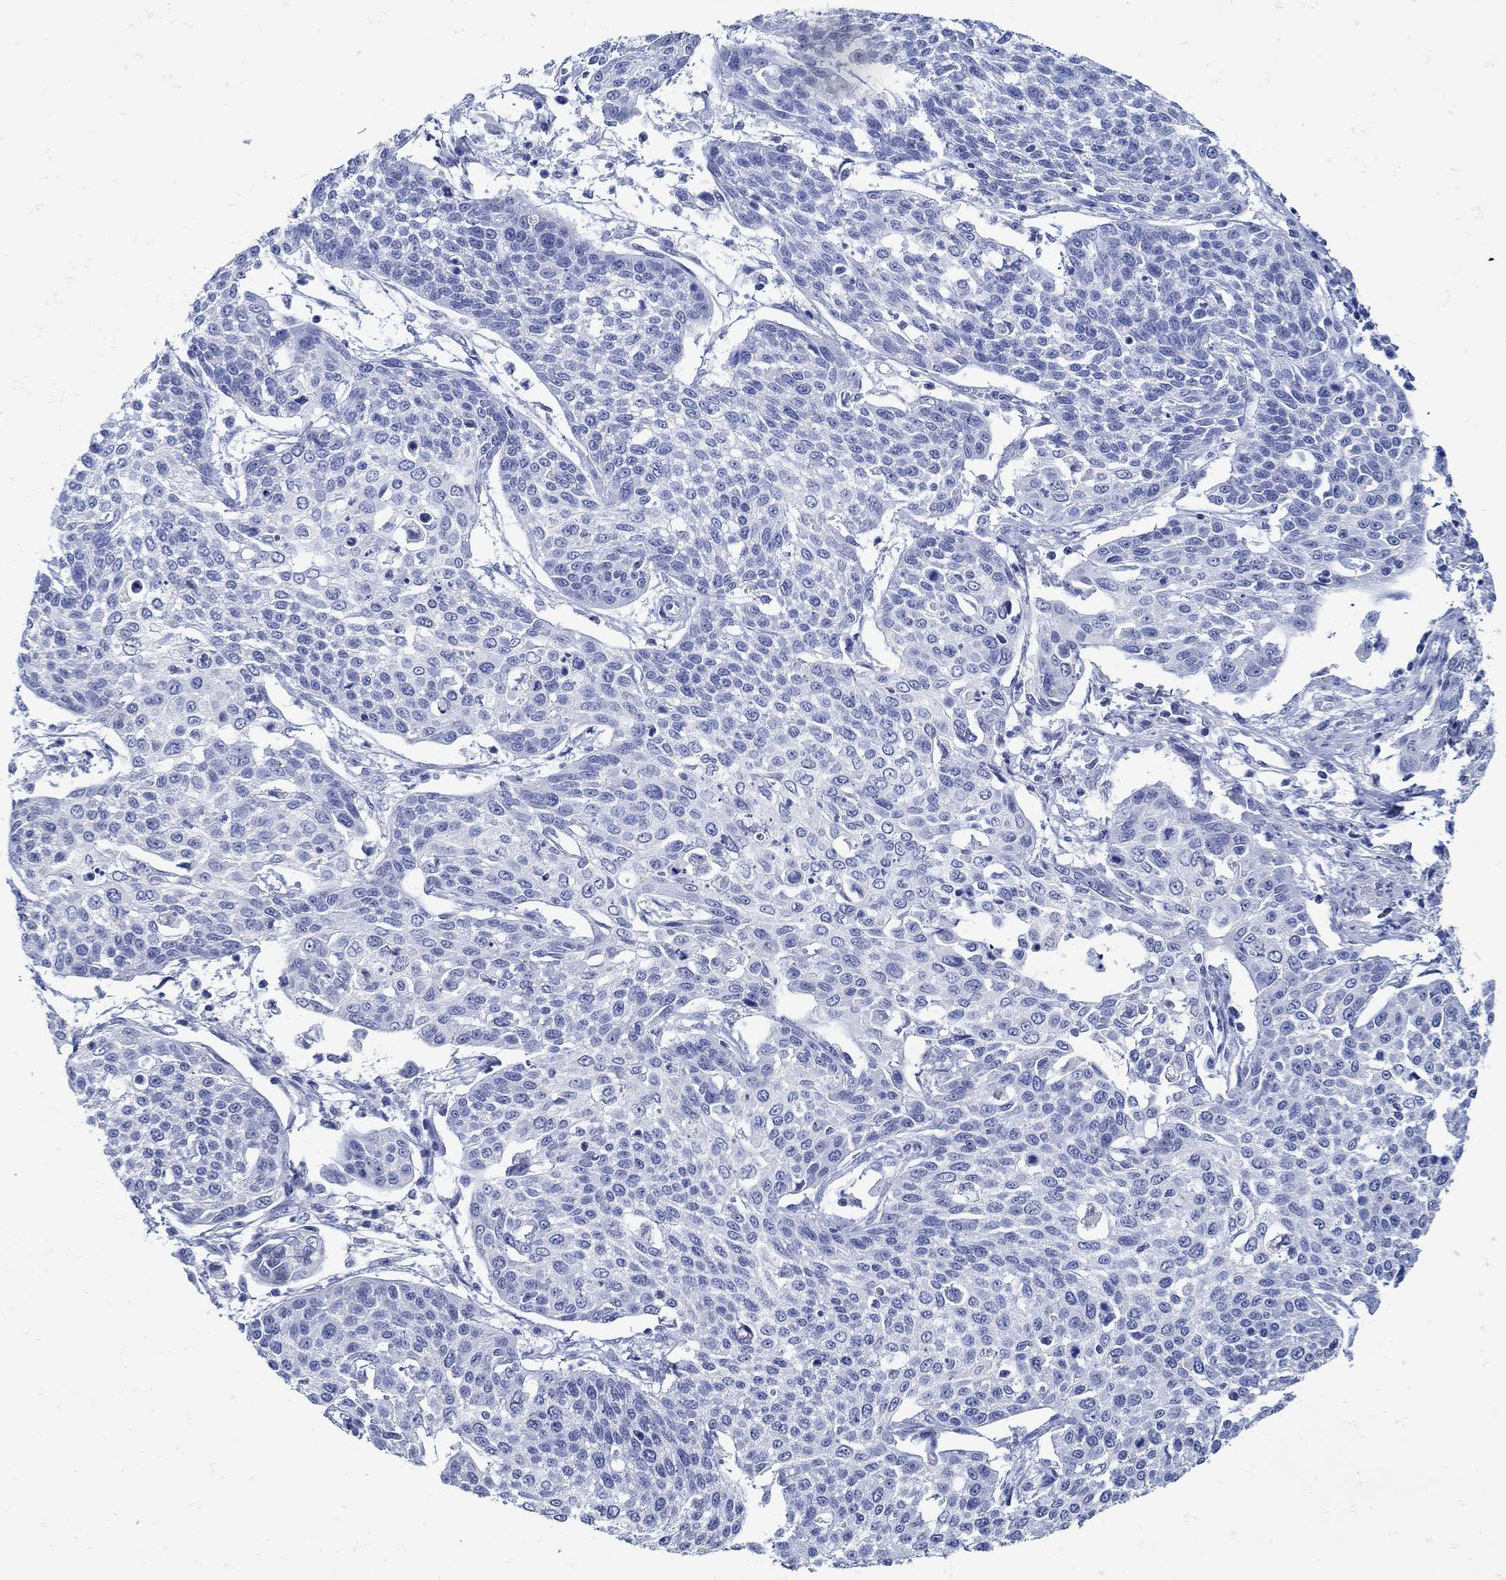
{"staining": {"intensity": "negative", "quantity": "none", "location": "none"}, "tissue": "cervical cancer", "cell_type": "Tumor cells", "image_type": "cancer", "snomed": [{"axis": "morphology", "description": "Squamous cell carcinoma, NOS"}, {"axis": "topography", "description": "Cervix"}], "caption": "High power microscopy image of an immunohistochemistry image of squamous cell carcinoma (cervical), revealing no significant staining in tumor cells. (DAB (3,3'-diaminobenzidine) IHC with hematoxylin counter stain).", "gene": "NOS1", "patient": {"sex": "female", "age": 34}}